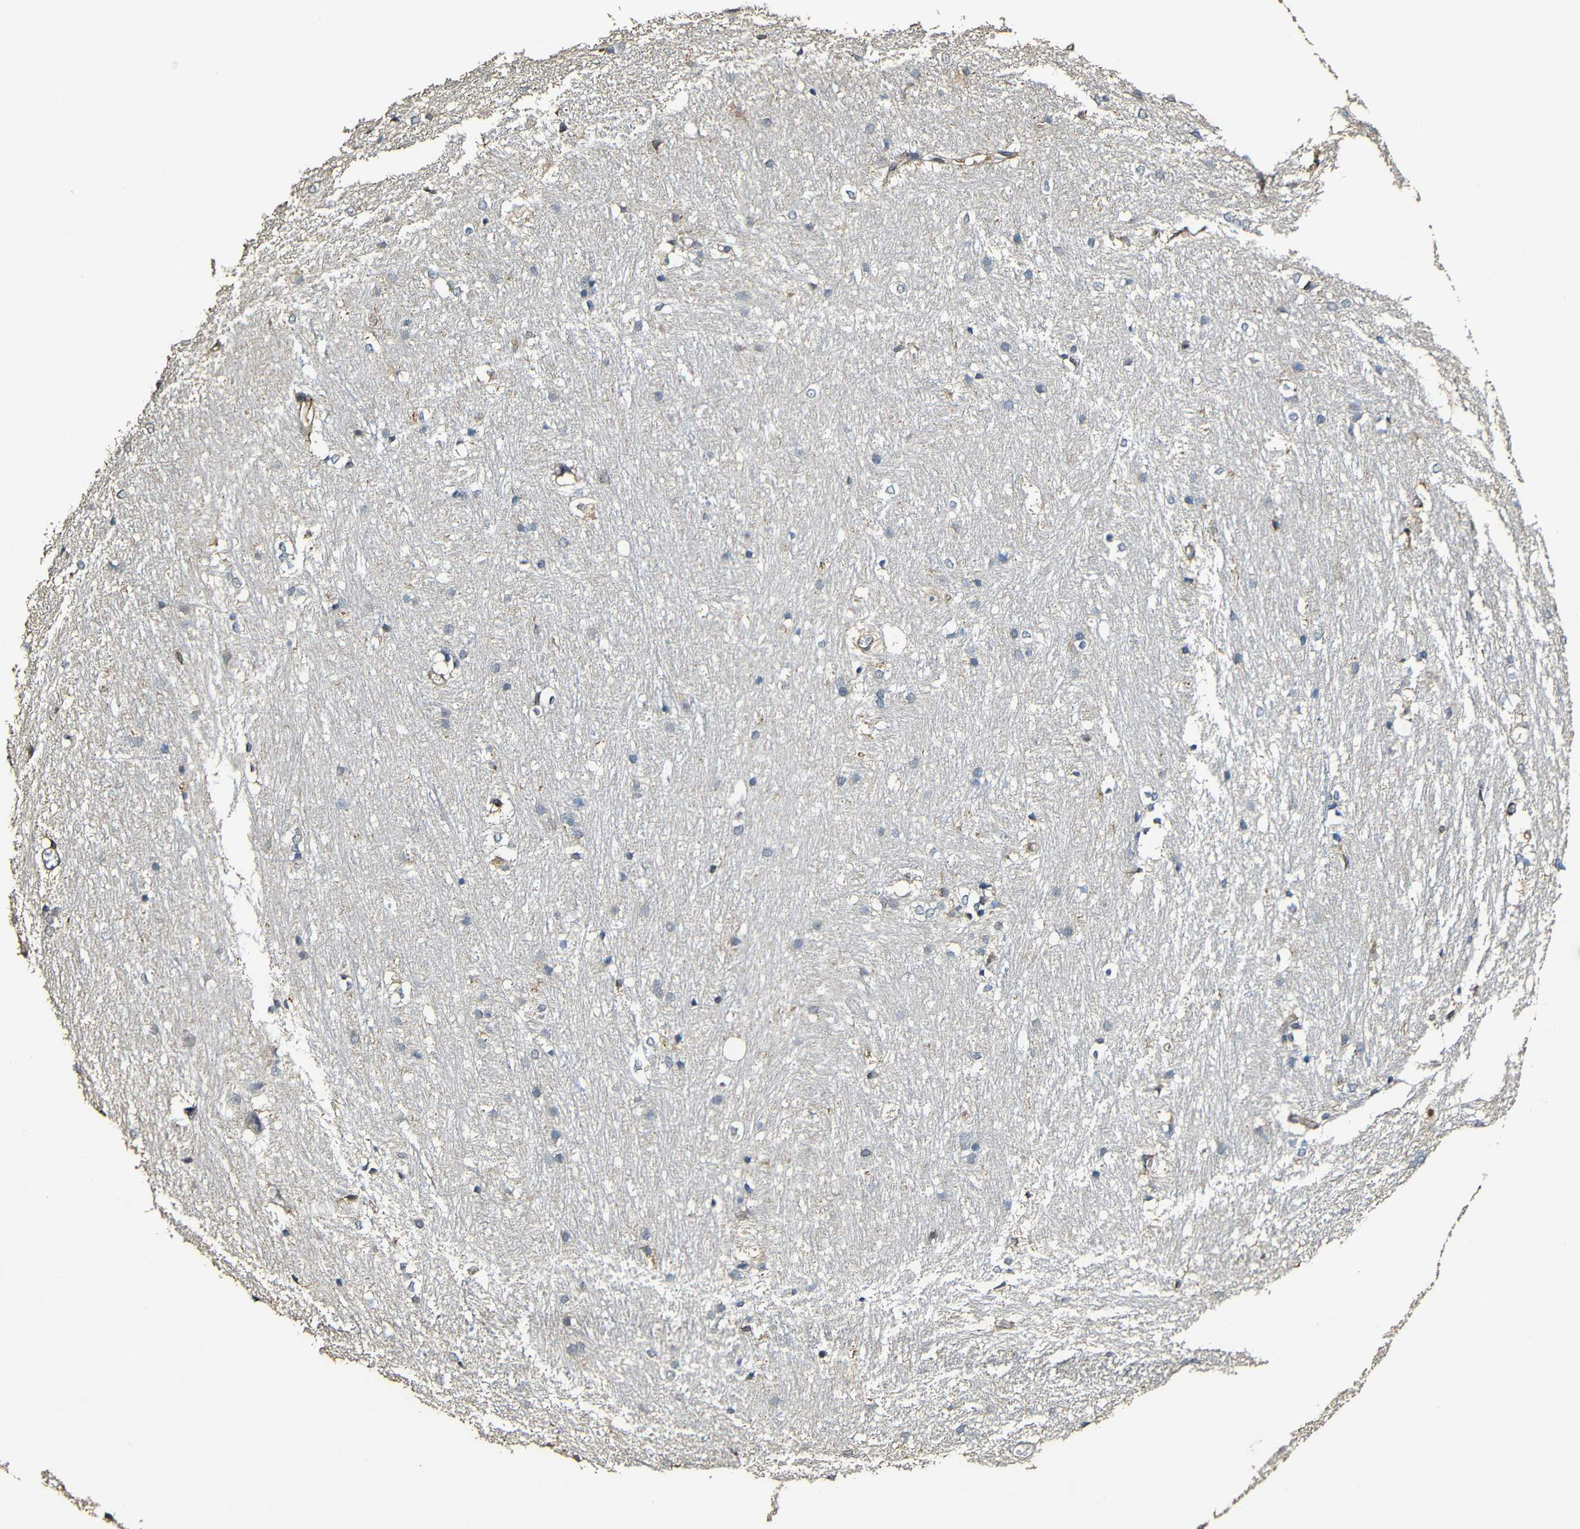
{"staining": {"intensity": "negative", "quantity": "none", "location": "none"}, "tissue": "caudate", "cell_type": "Glial cells", "image_type": "normal", "snomed": [{"axis": "morphology", "description": "Normal tissue, NOS"}, {"axis": "topography", "description": "Lateral ventricle wall"}], "caption": "Immunohistochemistry (IHC) of normal human caudate shows no staining in glial cells.", "gene": "CASP8", "patient": {"sex": "female", "age": 19}}